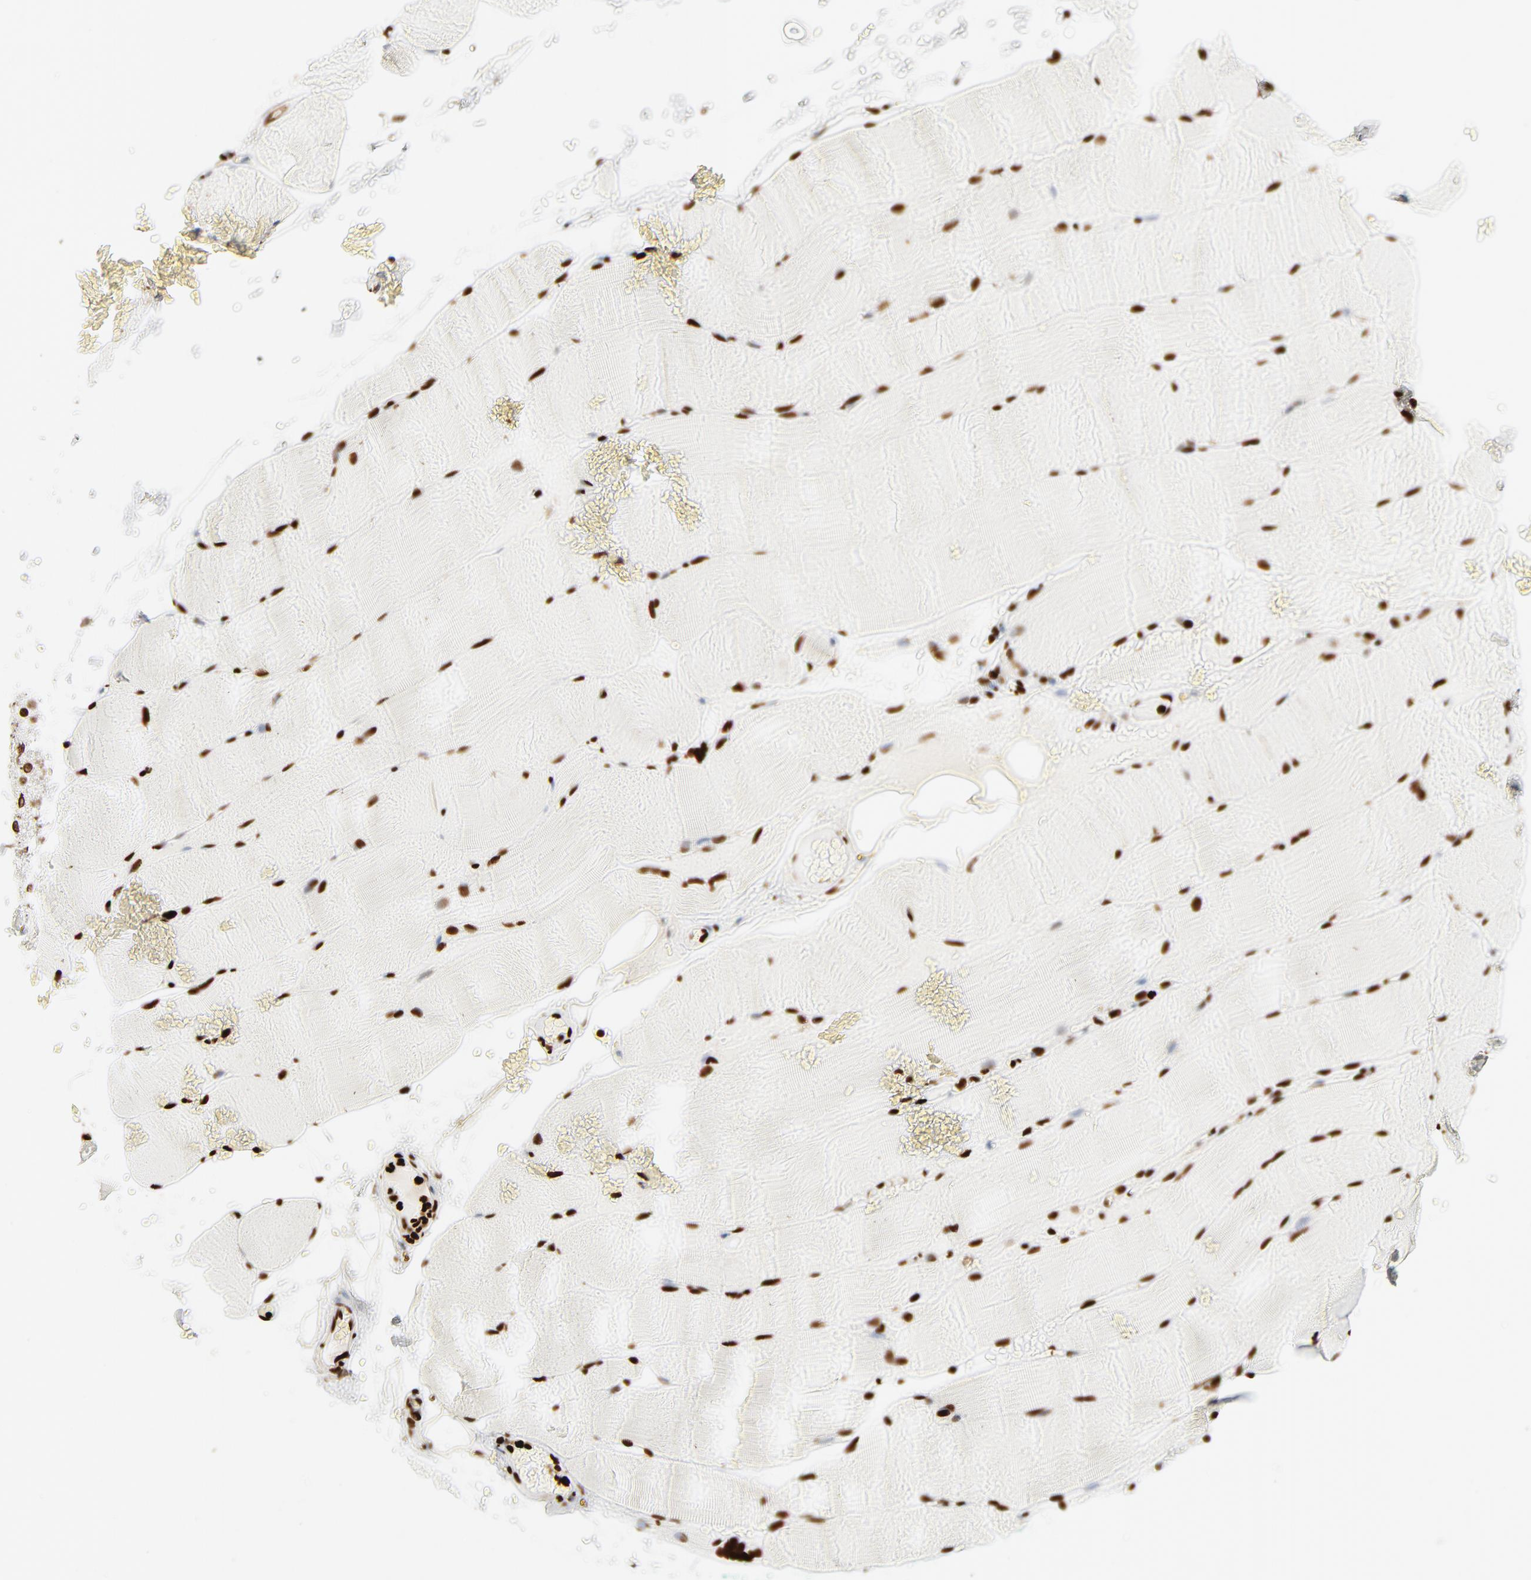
{"staining": {"intensity": "strong", "quantity": ">75%", "location": "nuclear"}, "tissue": "skeletal muscle", "cell_type": "Myocytes", "image_type": "normal", "snomed": [{"axis": "morphology", "description": "Normal tissue, NOS"}, {"axis": "topography", "description": "Skeletal muscle"}], "caption": "Immunohistochemical staining of benign skeletal muscle exhibits strong nuclear protein staining in about >75% of myocytes. Immunohistochemistry stains the protein of interest in brown and the nuclei are stained blue.", "gene": "HMGB1", "patient": {"sex": "female", "age": 37}}